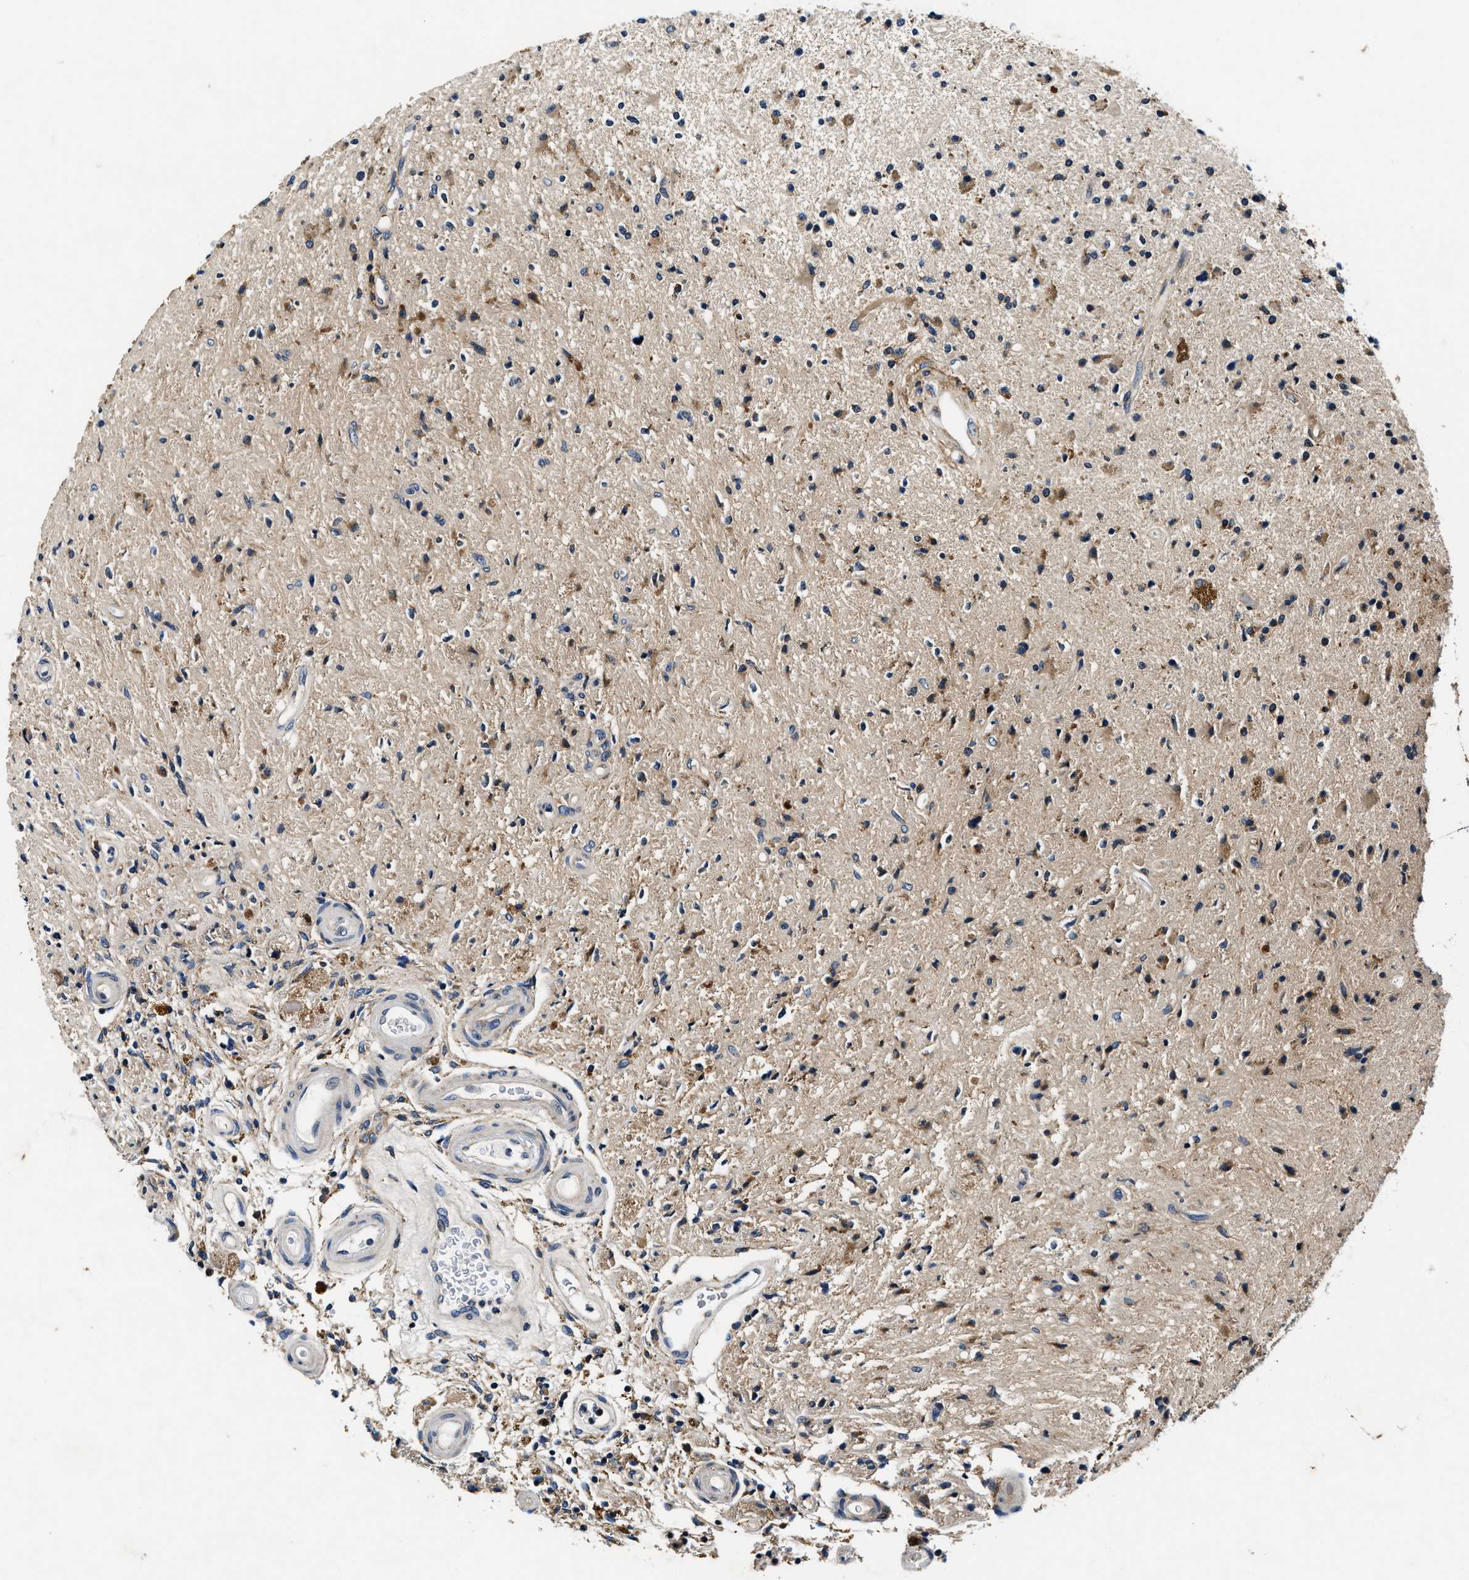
{"staining": {"intensity": "moderate", "quantity": "<25%", "location": "cytoplasmic/membranous"}, "tissue": "glioma", "cell_type": "Tumor cells", "image_type": "cancer", "snomed": [{"axis": "morphology", "description": "Glioma, malignant, High grade"}, {"axis": "topography", "description": "Brain"}], "caption": "This is an image of immunohistochemistry staining of glioma, which shows moderate expression in the cytoplasmic/membranous of tumor cells.", "gene": "PI4KB", "patient": {"sex": "male", "age": 33}}